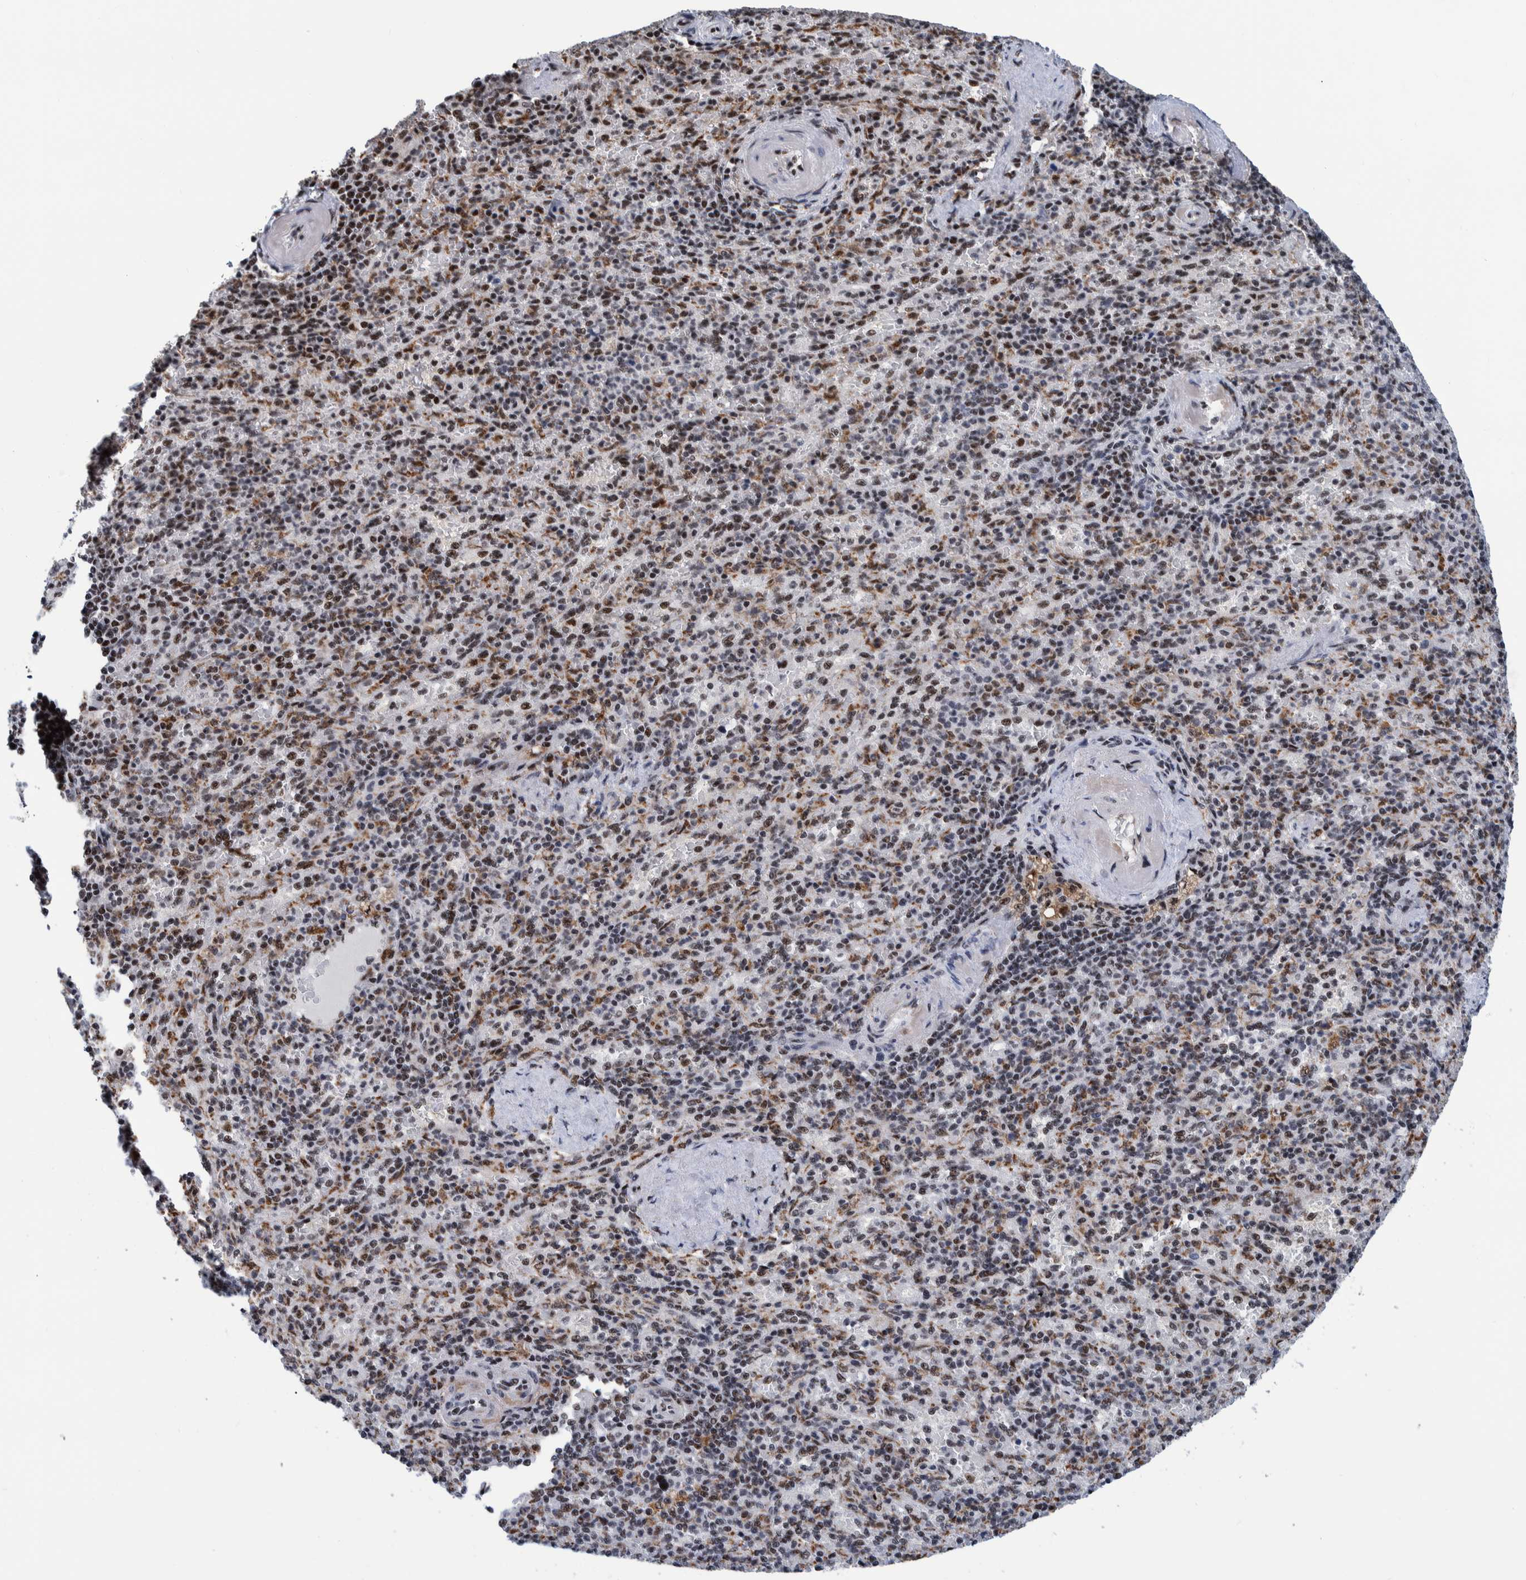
{"staining": {"intensity": "weak", "quantity": "25%-75%", "location": "nuclear"}, "tissue": "spleen", "cell_type": "Cells in red pulp", "image_type": "normal", "snomed": [{"axis": "morphology", "description": "Normal tissue, NOS"}, {"axis": "topography", "description": "Spleen"}], "caption": "An image of spleen stained for a protein reveals weak nuclear brown staining in cells in red pulp. The staining is performed using DAB brown chromogen to label protein expression. The nuclei are counter-stained blue using hematoxylin.", "gene": "EFTUD2", "patient": {"sex": "female", "age": 74}}